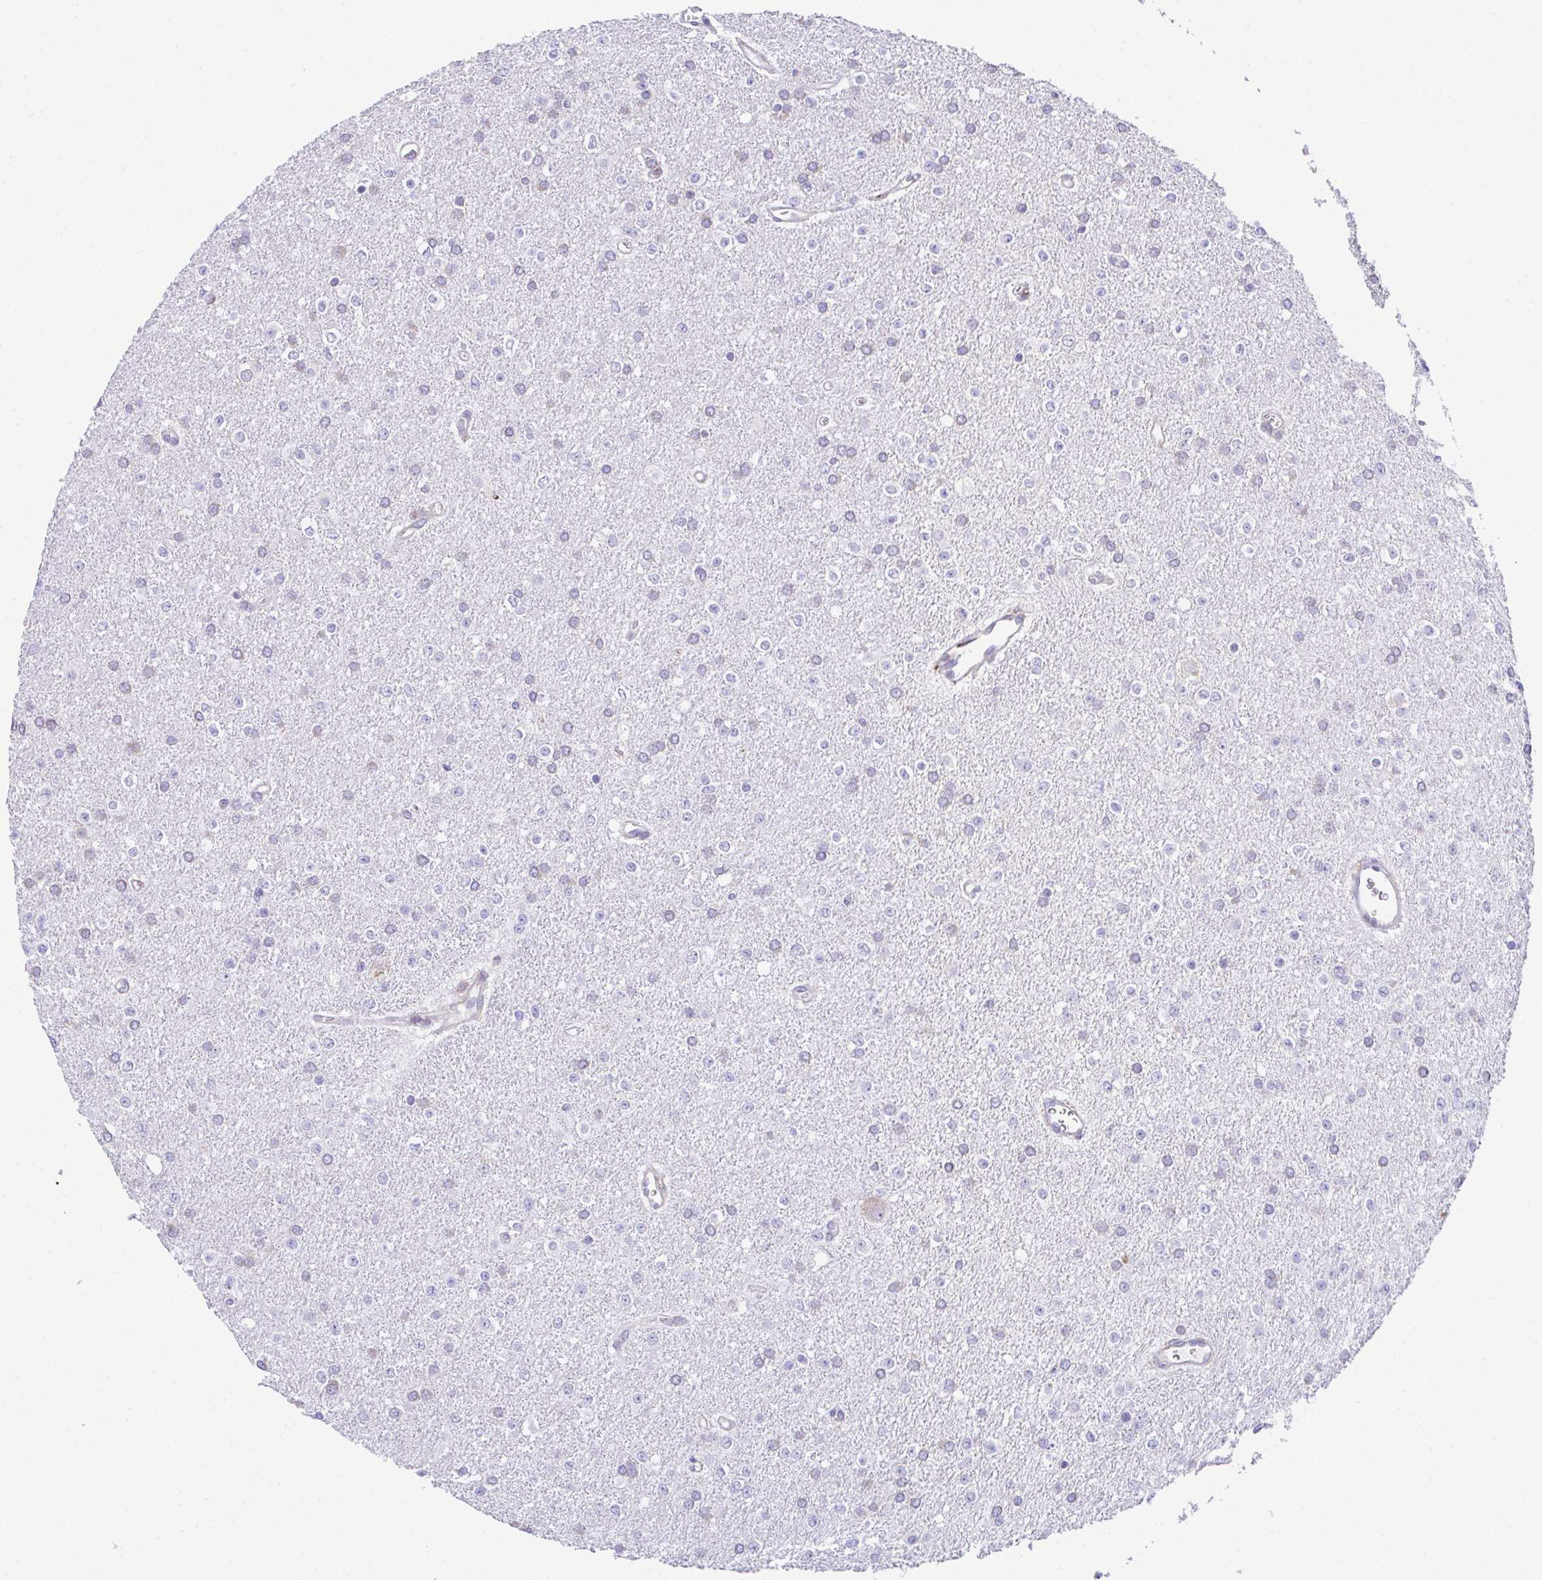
{"staining": {"intensity": "negative", "quantity": "none", "location": "none"}, "tissue": "glioma", "cell_type": "Tumor cells", "image_type": "cancer", "snomed": [{"axis": "morphology", "description": "Glioma, malignant, Low grade"}, {"axis": "topography", "description": "Brain"}], "caption": "Micrograph shows no significant protein staining in tumor cells of malignant glioma (low-grade).", "gene": "PIGK", "patient": {"sex": "female", "age": 34}}